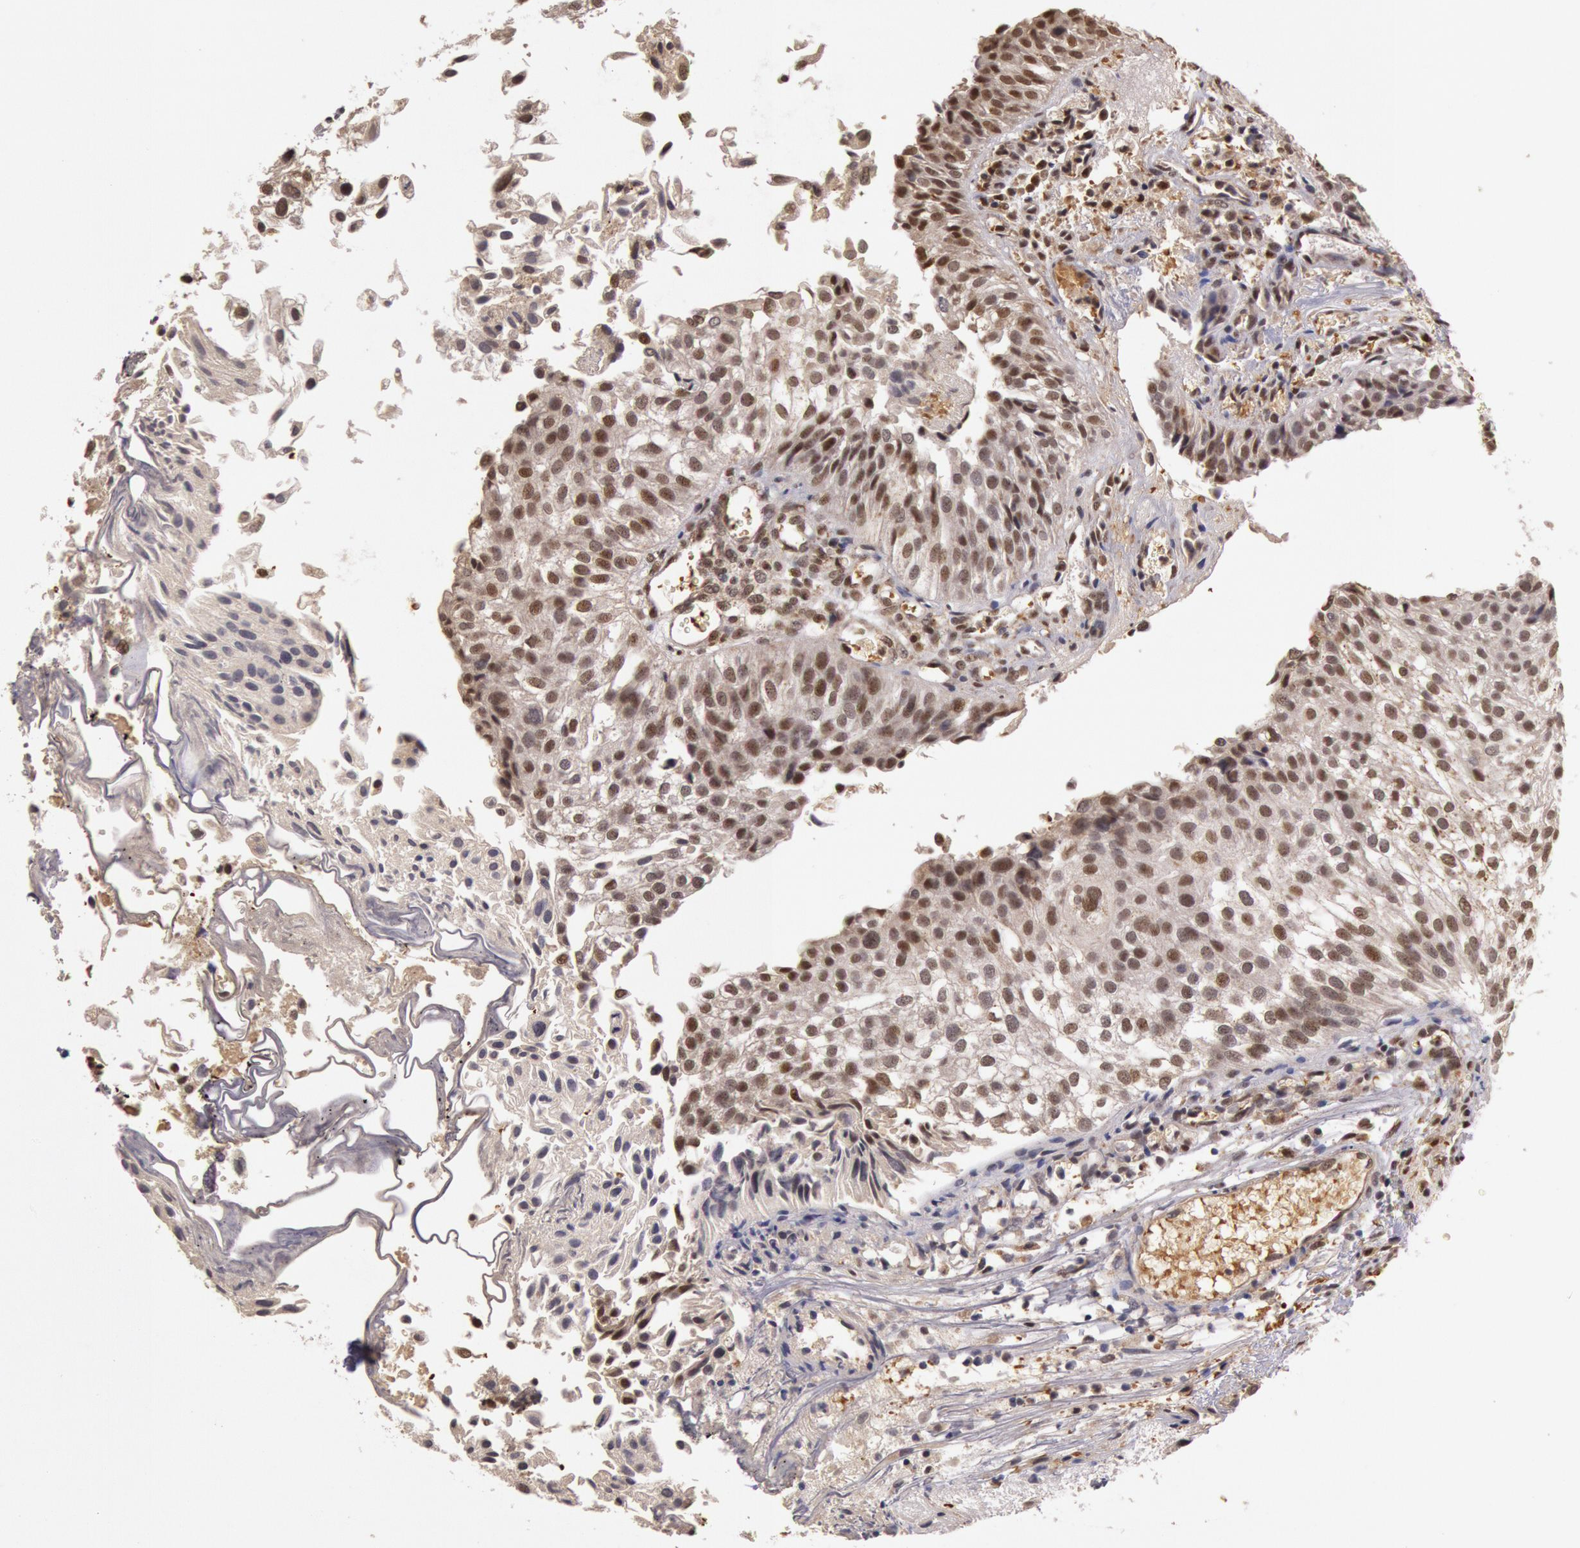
{"staining": {"intensity": "weak", "quantity": "25%-75%", "location": "nuclear"}, "tissue": "urothelial cancer", "cell_type": "Tumor cells", "image_type": "cancer", "snomed": [{"axis": "morphology", "description": "Urothelial carcinoma, Low grade"}, {"axis": "topography", "description": "Urinary bladder"}], "caption": "The image shows immunohistochemical staining of low-grade urothelial carcinoma. There is weak nuclear expression is seen in about 25%-75% of tumor cells.", "gene": "LIG4", "patient": {"sex": "female", "age": 89}}